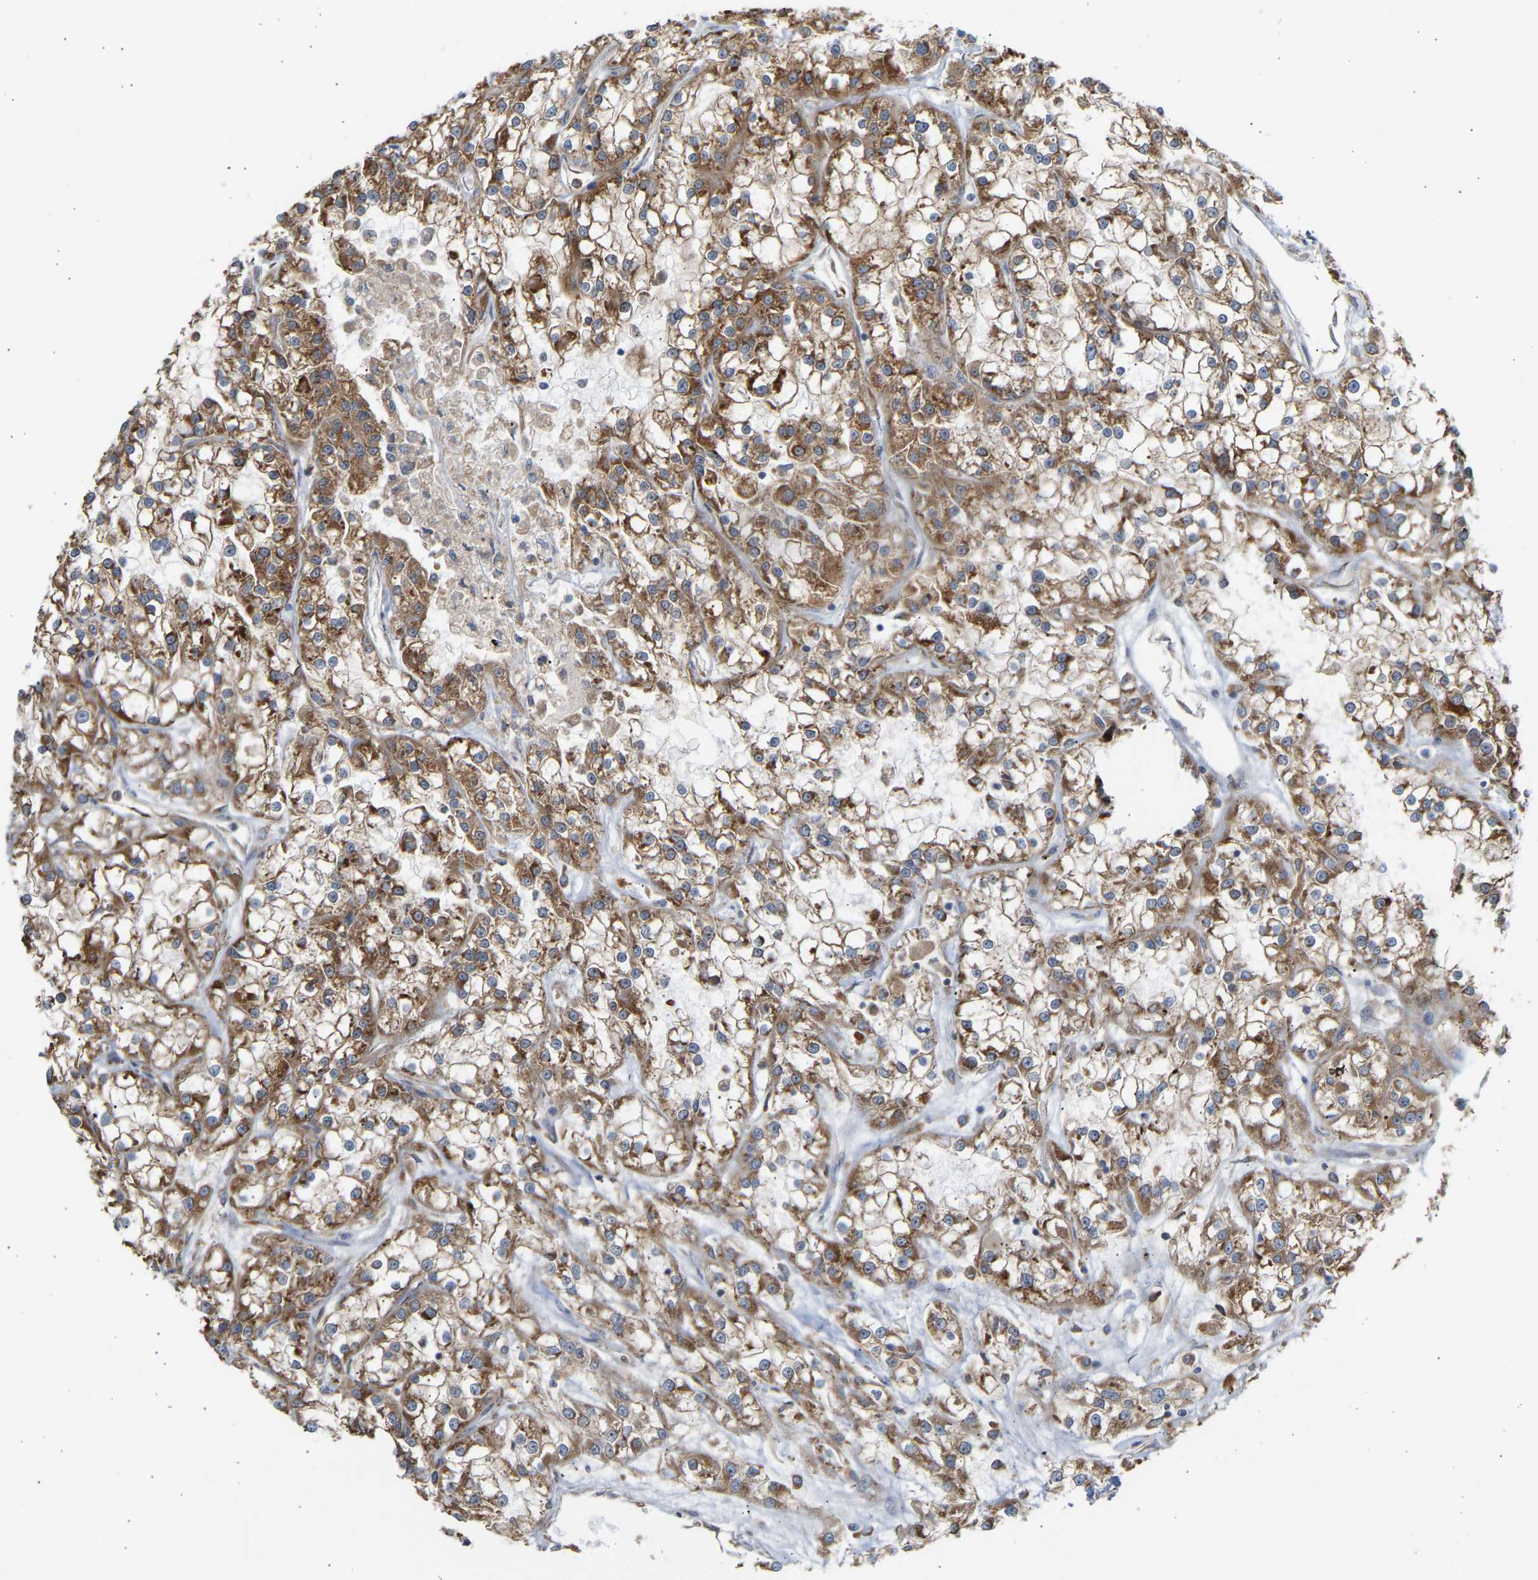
{"staining": {"intensity": "moderate", "quantity": ">75%", "location": "cytoplasmic/membranous"}, "tissue": "renal cancer", "cell_type": "Tumor cells", "image_type": "cancer", "snomed": [{"axis": "morphology", "description": "Adenocarcinoma, NOS"}, {"axis": "topography", "description": "Kidney"}], "caption": "Protein staining of renal adenocarcinoma tissue reveals moderate cytoplasmic/membranous expression in approximately >75% of tumor cells.", "gene": "GCN1", "patient": {"sex": "female", "age": 52}}